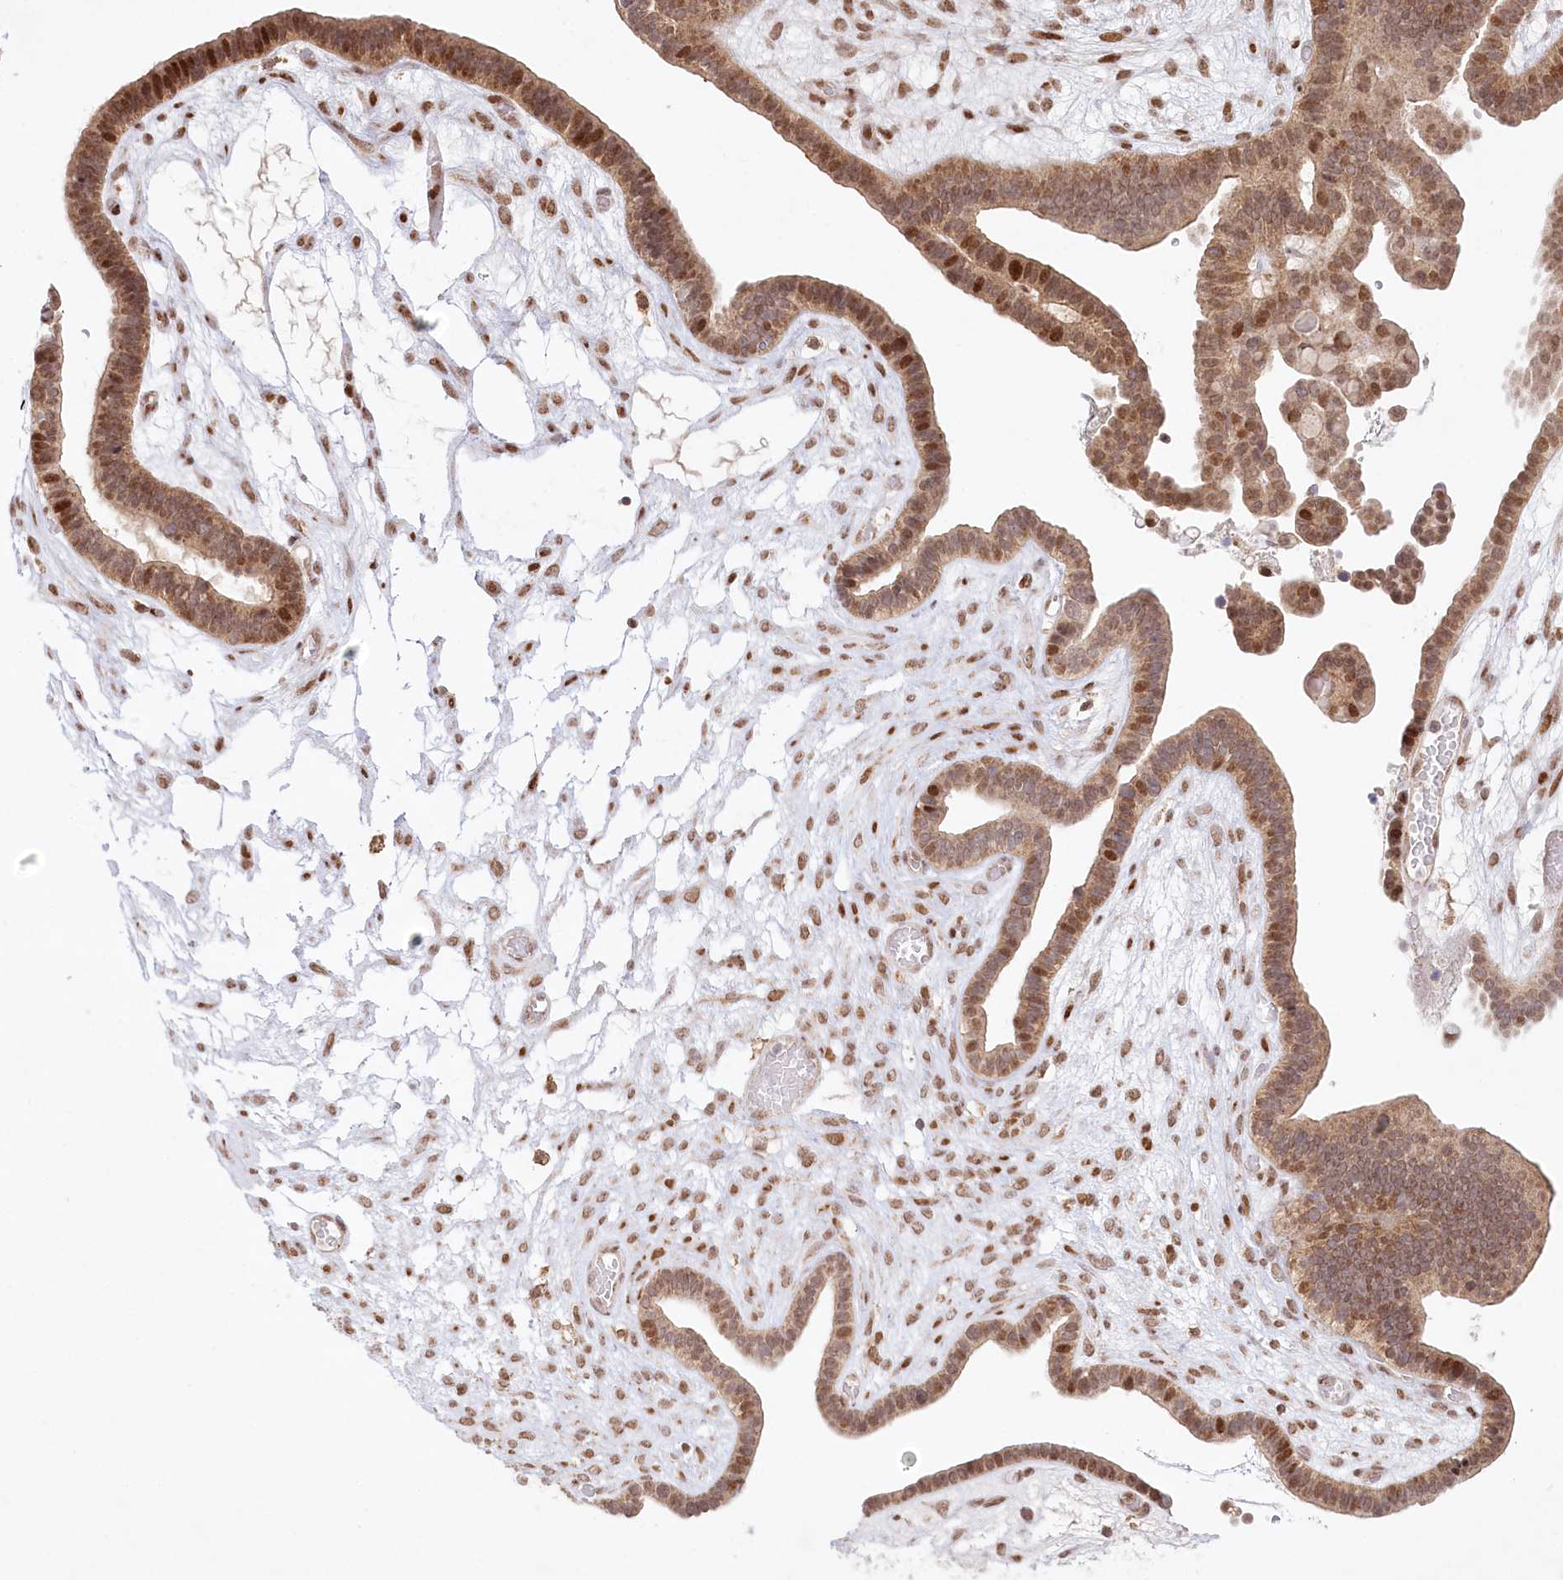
{"staining": {"intensity": "moderate", "quantity": ">75%", "location": "cytoplasmic/membranous,nuclear"}, "tissue": "ovarian cancer", "cell_type": "Tumor cells", "image_type": "cancer", "snomed": [{"axis": "morphology", "description": "Cystadenocarcinoma, serous, NOS"}, {"axis": "topography", "description": "Ovary"}], "caption": "Protein staining of serous cystadenocarcinoma (ovarian) tissue exhibits moderate cytoplasmic/membranous and nuclear staining in about >75% of tumor cells.", "gene": "PYURF", "patient": {"sex": "female", "age": 56}}